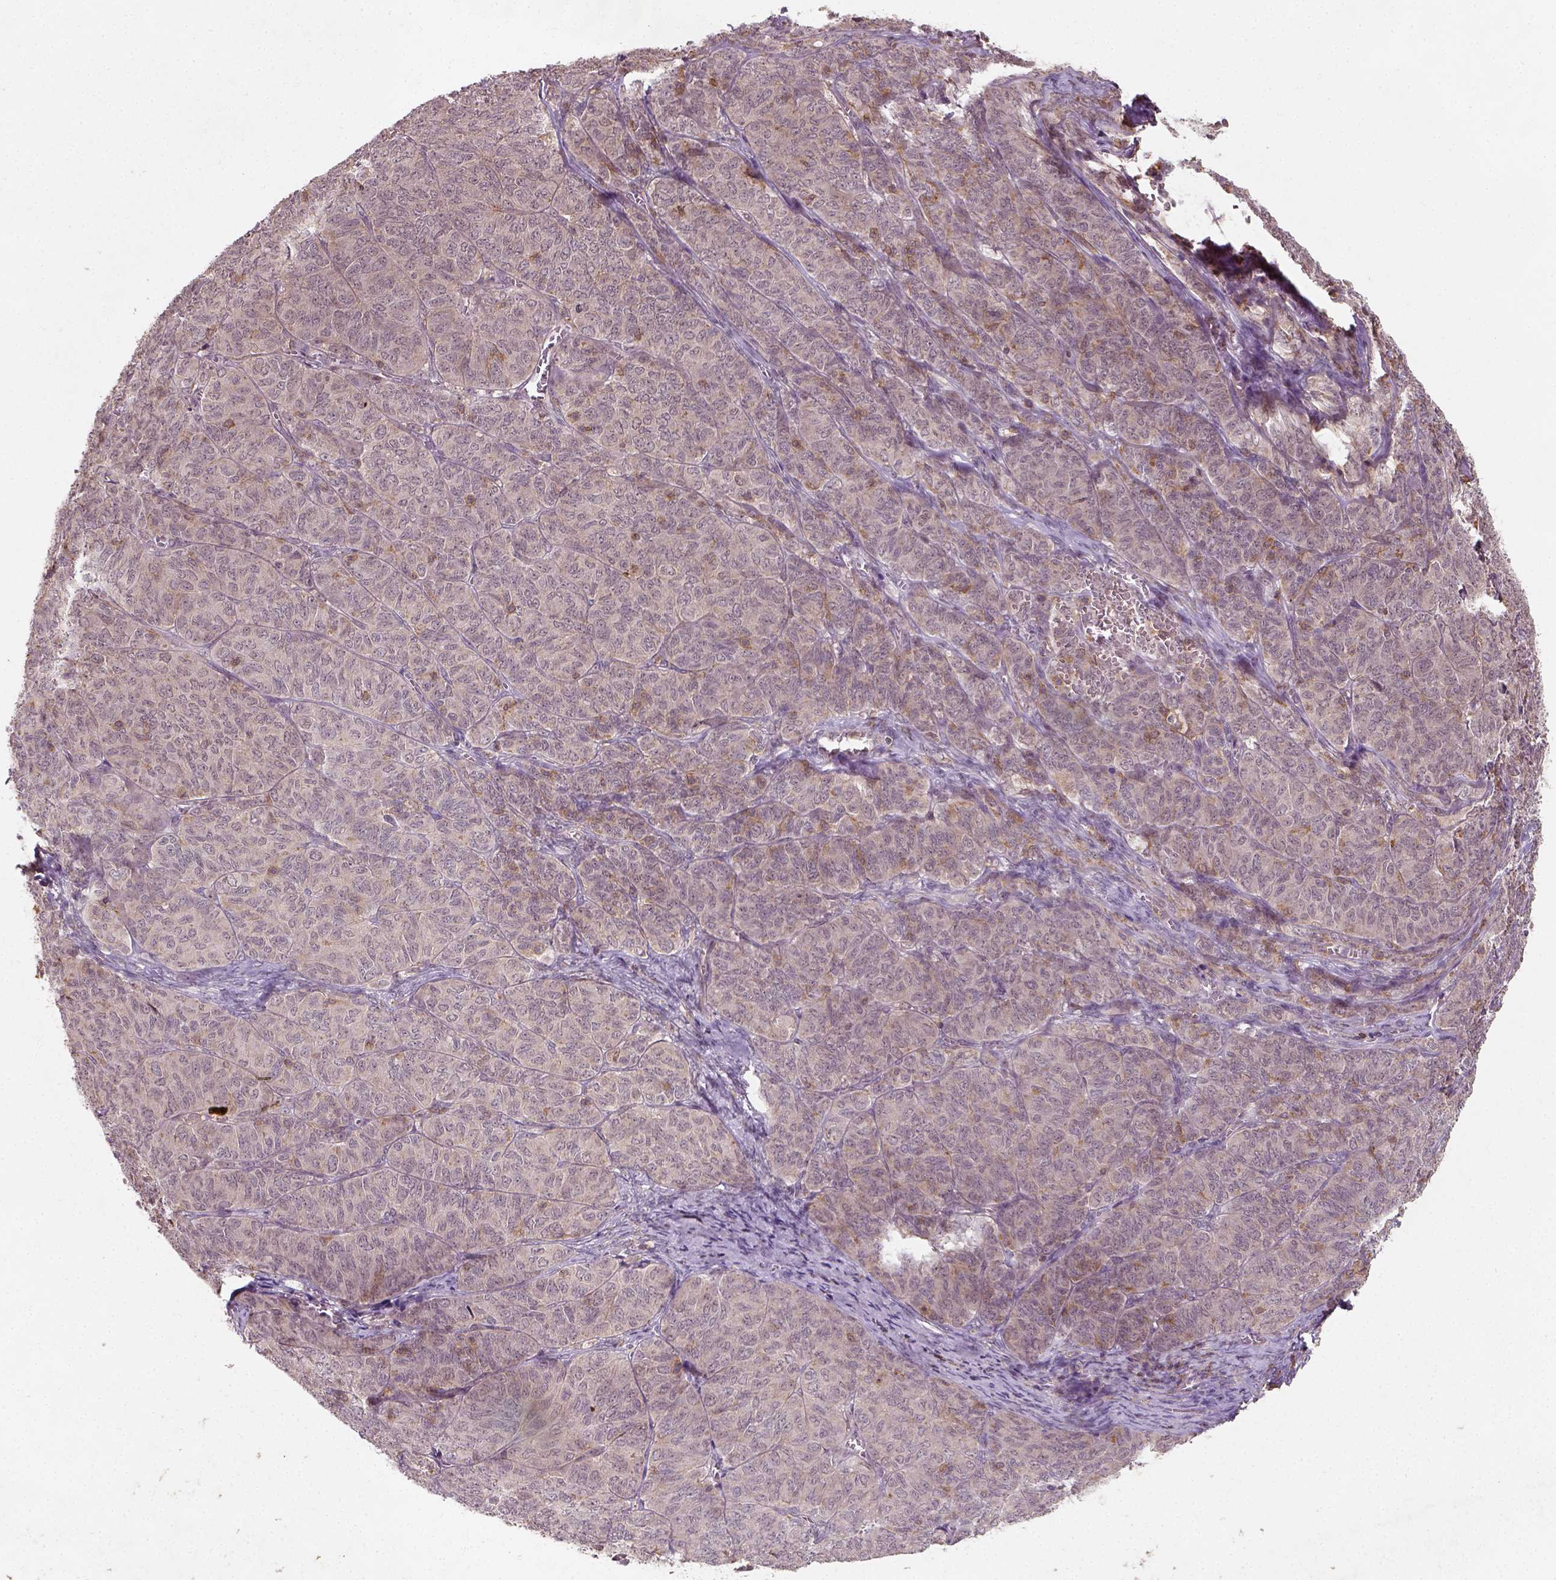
{"staining": {"intensity": "moderate", "quantity": "<25%", "location": "cytoplasmic/membranous"}, "tissue": "ovarian cancer", "cell_type": "Tumor cells", "image_type": "cancer", "snomed": [{"axis": "morphology", "description": "Carcinoma, endometroid"}, {"axis": "topography", "description": "Ovary"}], "caption": "The histopathology image shows a brown stain indicating the presence of a protein in the cytoplasmic/membranous of tumor cells in ovarian endometroid carcinoma.", "gene": "CAMKK1", "patient": {"sex": "female", "age": 80}}